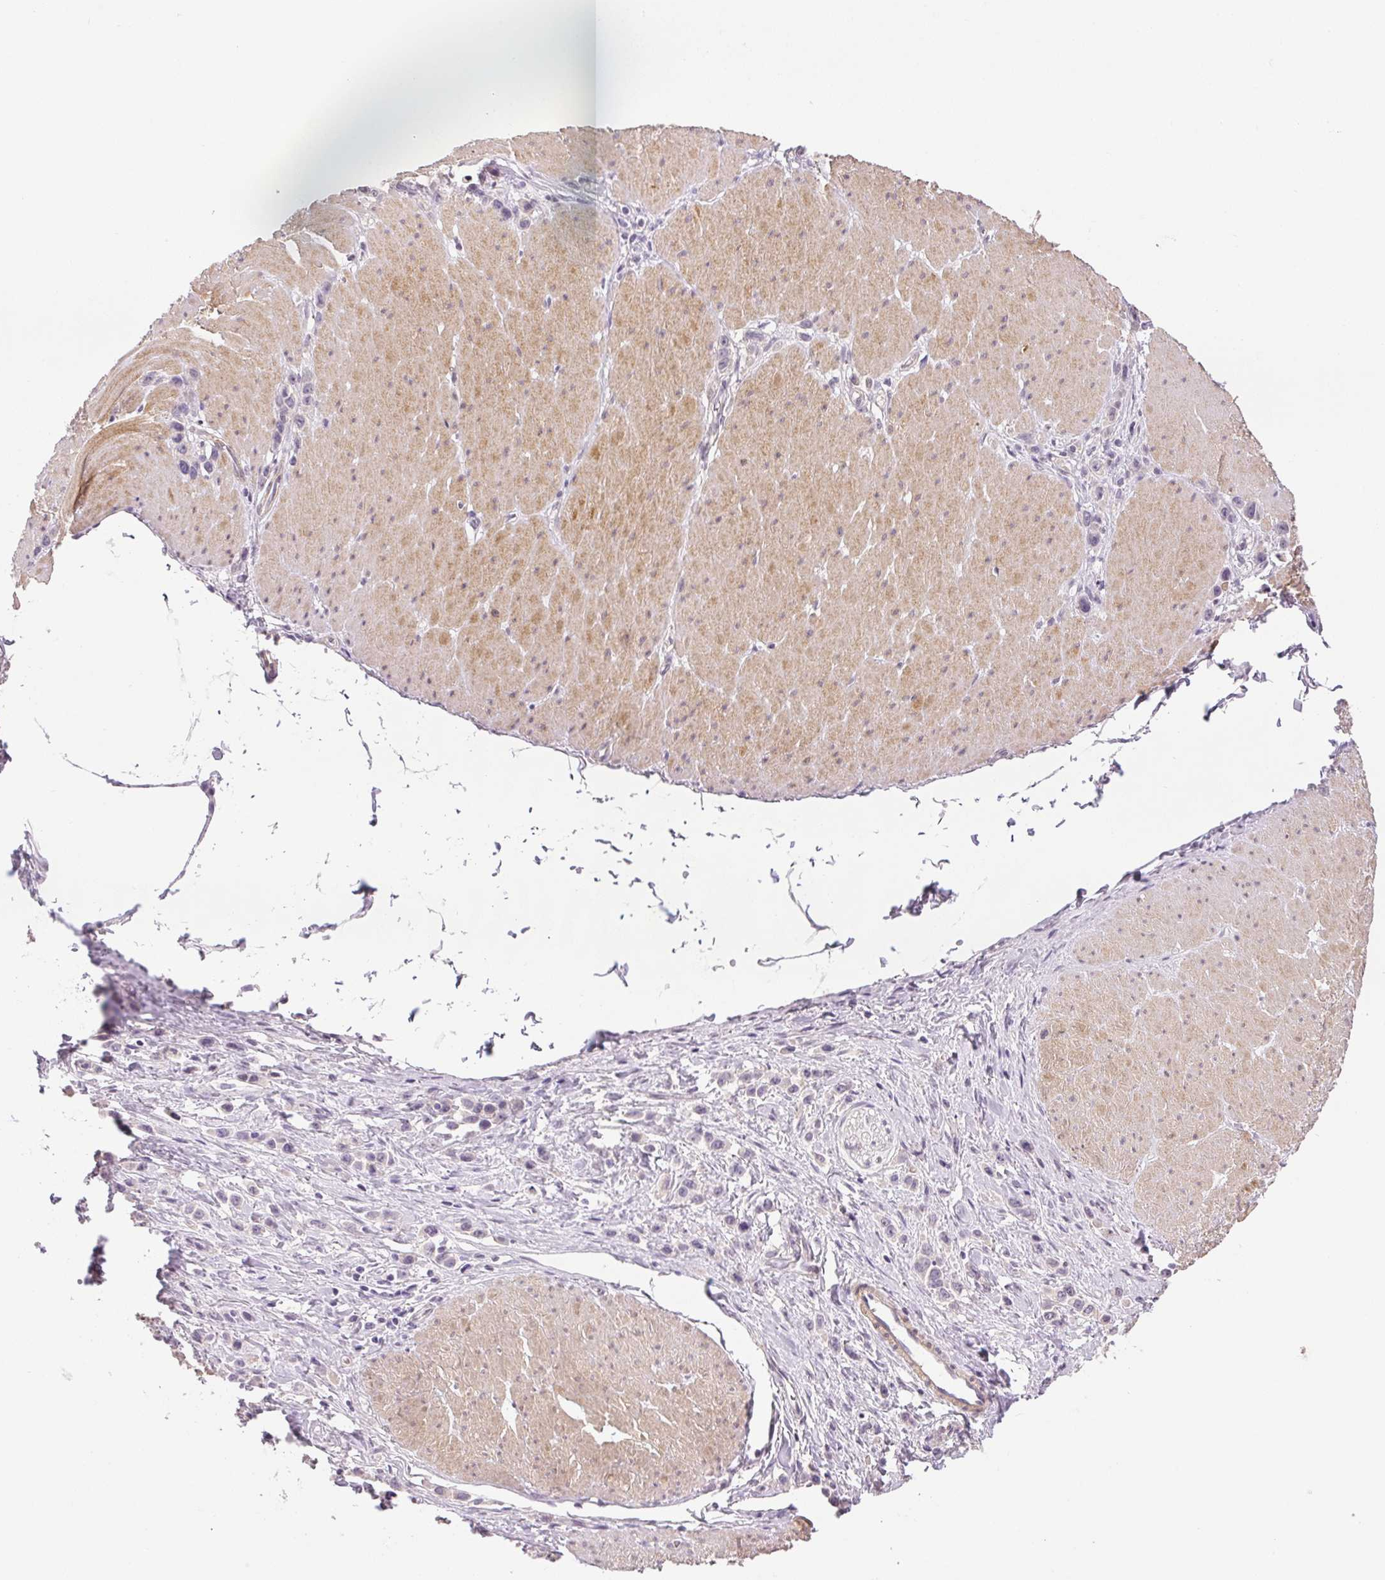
{"staining": {"intensity": "negative", "quantity": "none", "location": "none"}, "tissue": "stomach cancer", "cell_type": "Tumor cells", "image_type": "cancer", "snomed": [{"axis": "morphology", "description": "Adenocarcinoma, NOS"}, {"axis": "topography", "description": "Stomach"}], "caption": "Immunohistochemistry (IHC) histopathology image of neoplastic tissue: human stomach cancer stained with DAB (3,3'-diaminobenzidine) demonstrates no significant protein expression in tumor cells.", "gene": "PRL", "patient": {"sex": "male", "age": 47}}